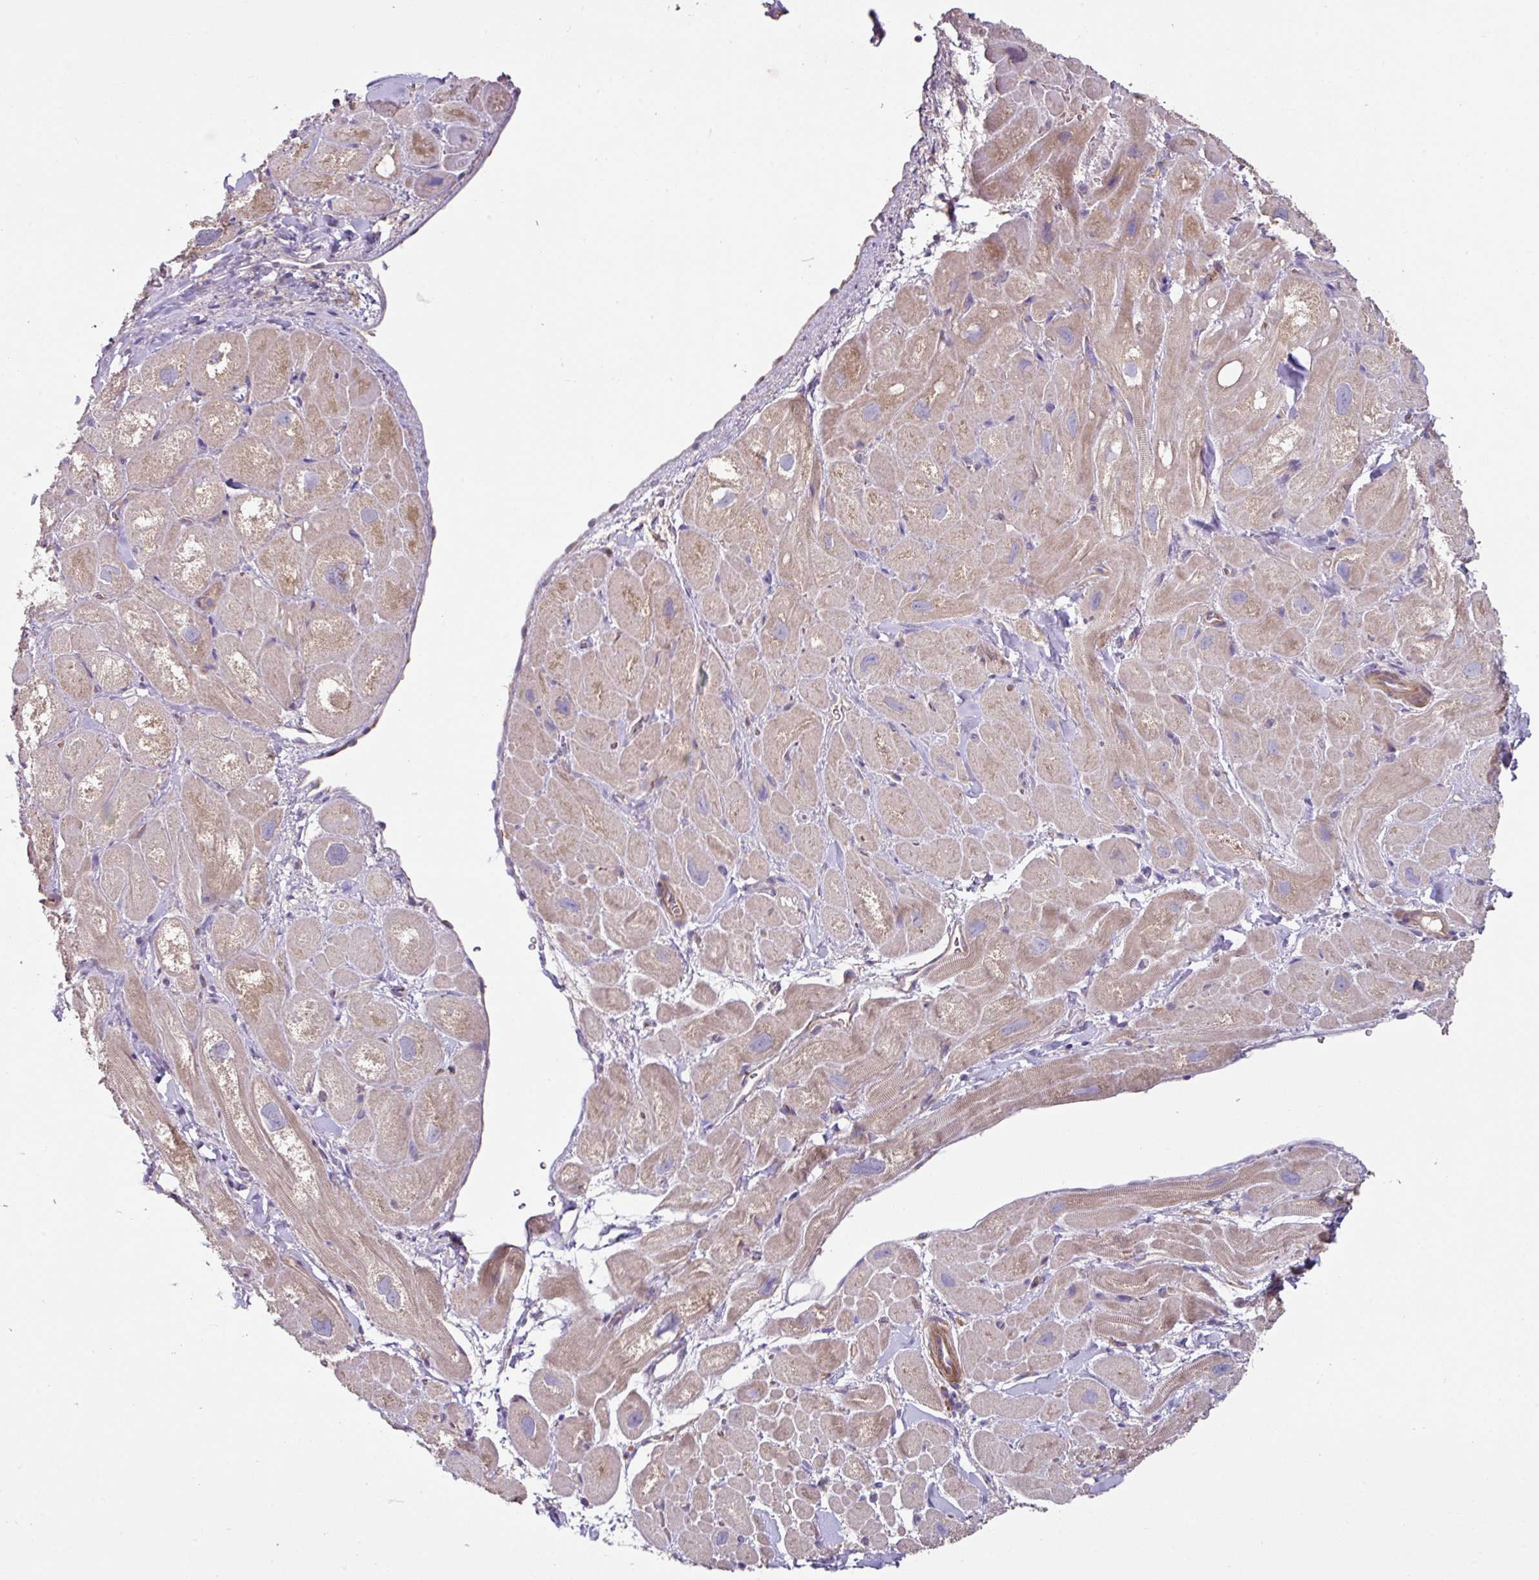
{"staining": {"intensity": "weak", "quantity": "25%-75%", "location": "cytoplasmic/membranous"}, "tissue": "heart muscle", "cell_type": "Cardiomyocytes", "image_type": "normal", "snomed": [{"axis": "morphology", "description": "Normal tissue, NOS"}, {"axis": "topography", "description": "Heart"}], "caption": "Protein analysis of normal heart muscle demonstrates weak cytoplasmic/membranous staining in about 25%-75% of cardiomyocytes.", "gene": "RIC1", "patient": {"sex": "male", "age": 49}}